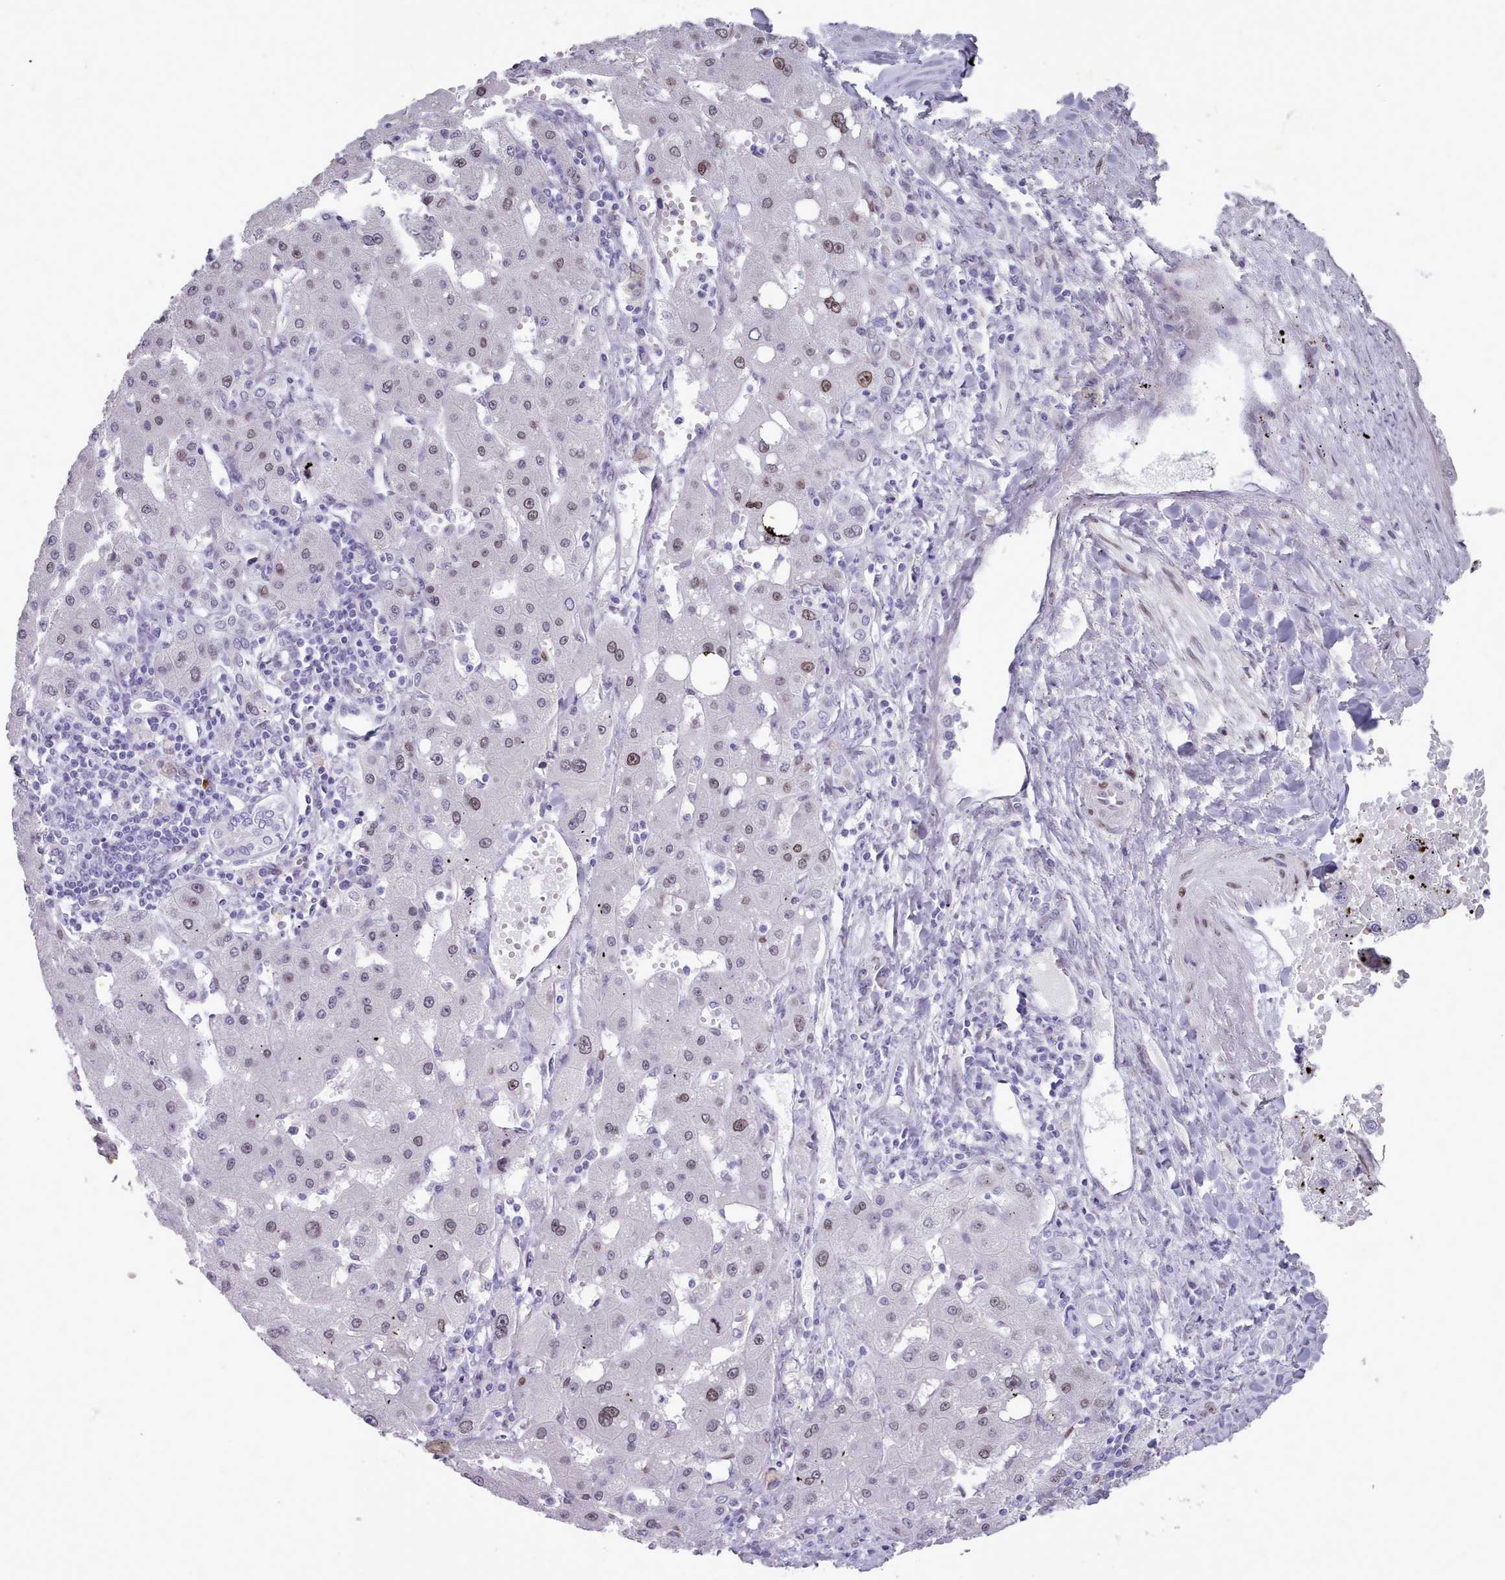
{"staining": {"intensity": "moderate", "quantity": "<25%", "location": "nuclear"}, "tissue": "liver cancer", "cell_type": "Tumor cells", "image_type": "cancer", "snomed": [{"axis": "morphology", "description": "Carcinoma, Hepatocellular, NOS"}, {"axis": "topography", "description": "Liver"}], "caption": "A histopathology image of liver cancer stained for a protein shows moderate nuclear brown staining in tumor cells.", "gene": "KCNT2", "patient": {"sex": "male", "age": 72}}